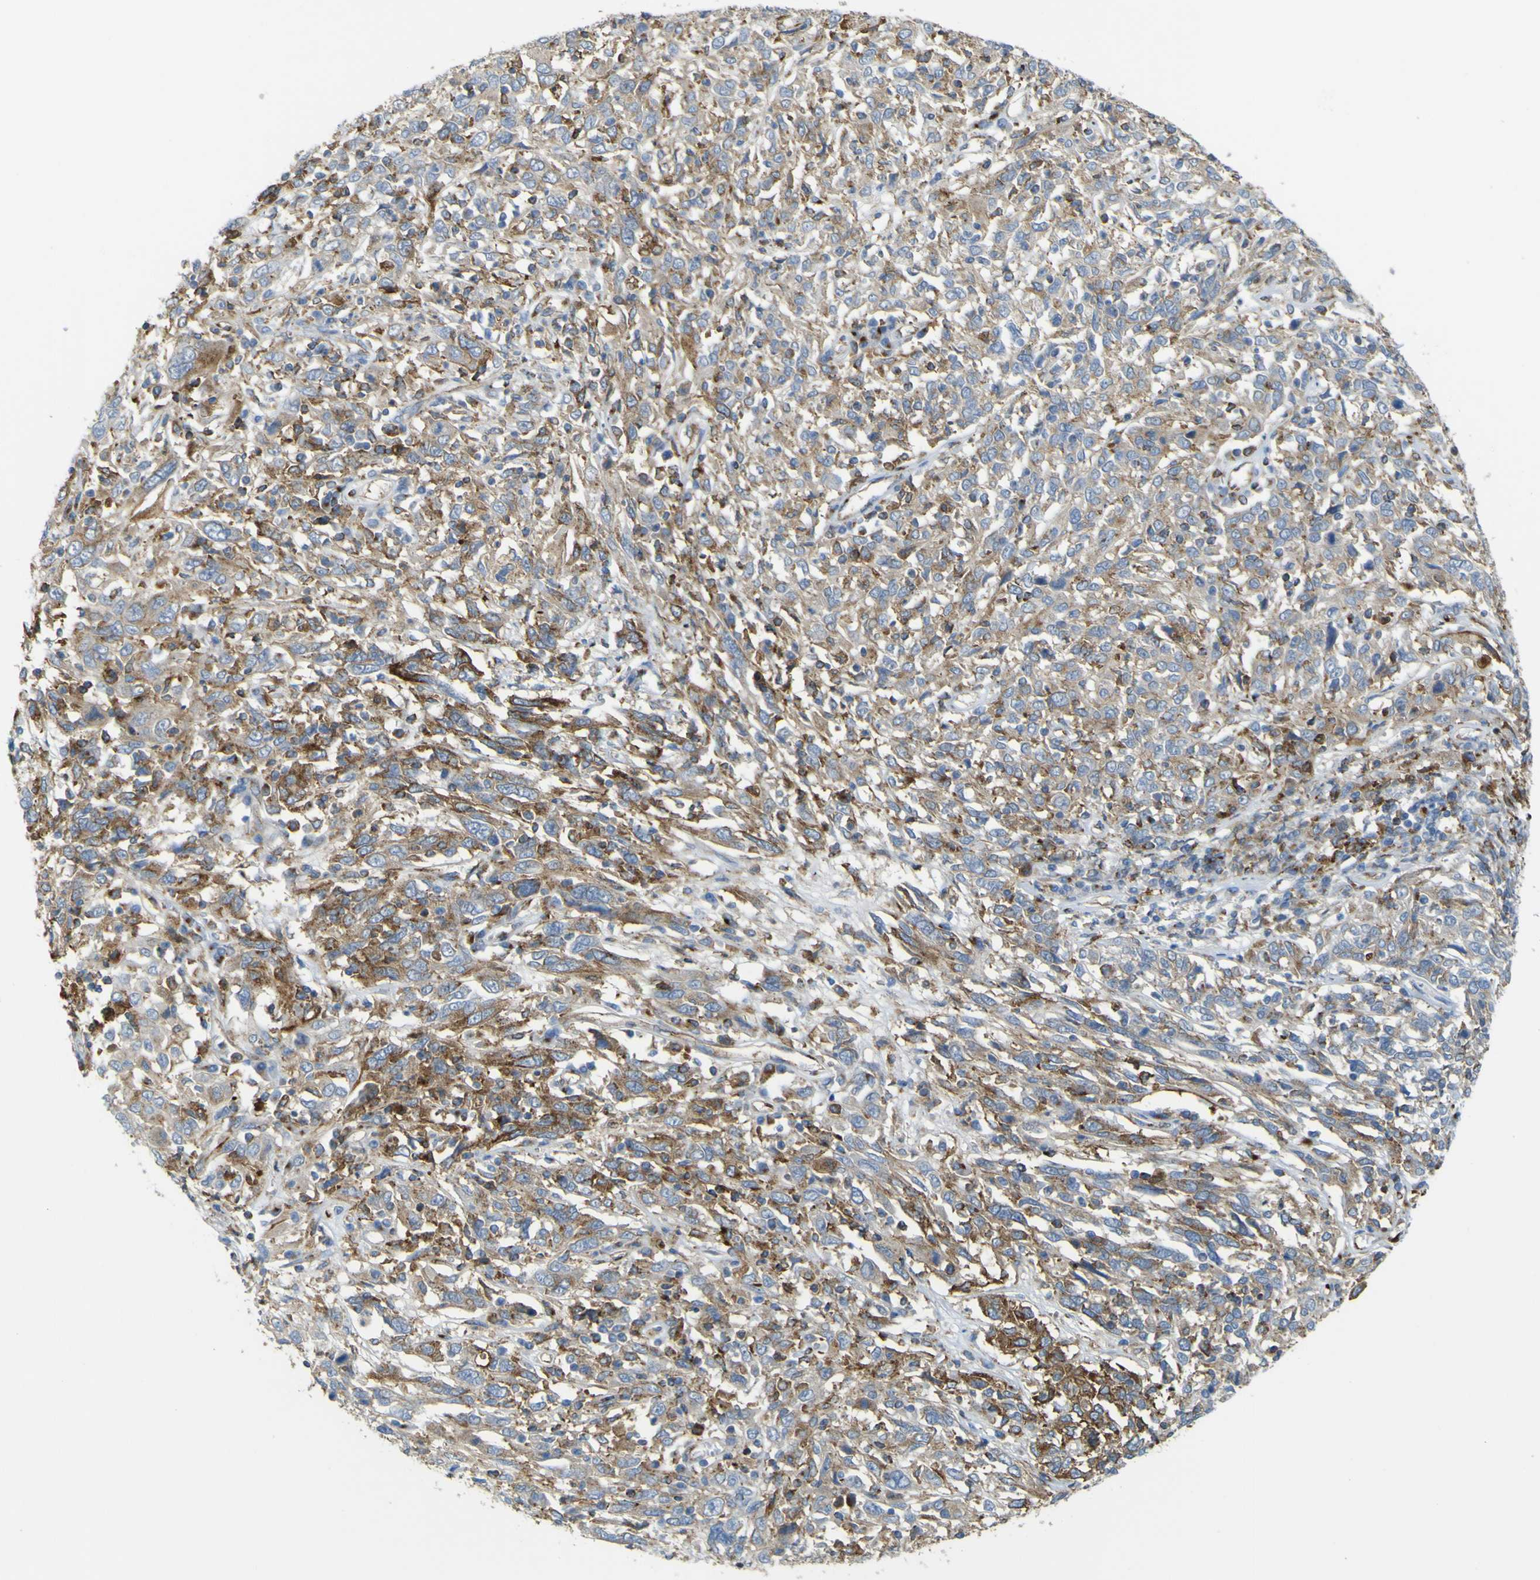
{"staining": {"intensity": "moderate", "quantity": ">75%", "location": "cytoplasmic/membranous"}, "tissue": "cervical cancer", "cell_type": "Tumor cells", "image_type": "cancer", "snomed": [{"axis": "morphology", "description": "Squamous cell carcinoma, NOS"}, {"axis": "topography", "description": "Cervix"}], "caption": "Protein staining demonstrates moderate cytoplasmic/membranous positivity in approximately >75% of tumor cells in cervical cancer (squamous cell carcinoma). The staining is performed using DAB (3,3'-diaminobenzidine) brown chromogen to label protein expression. The nuclei are counter-stained blue using hematoxylin.", "gene": "IGF2R", "patient": {"sex": "female", "age": 46}}